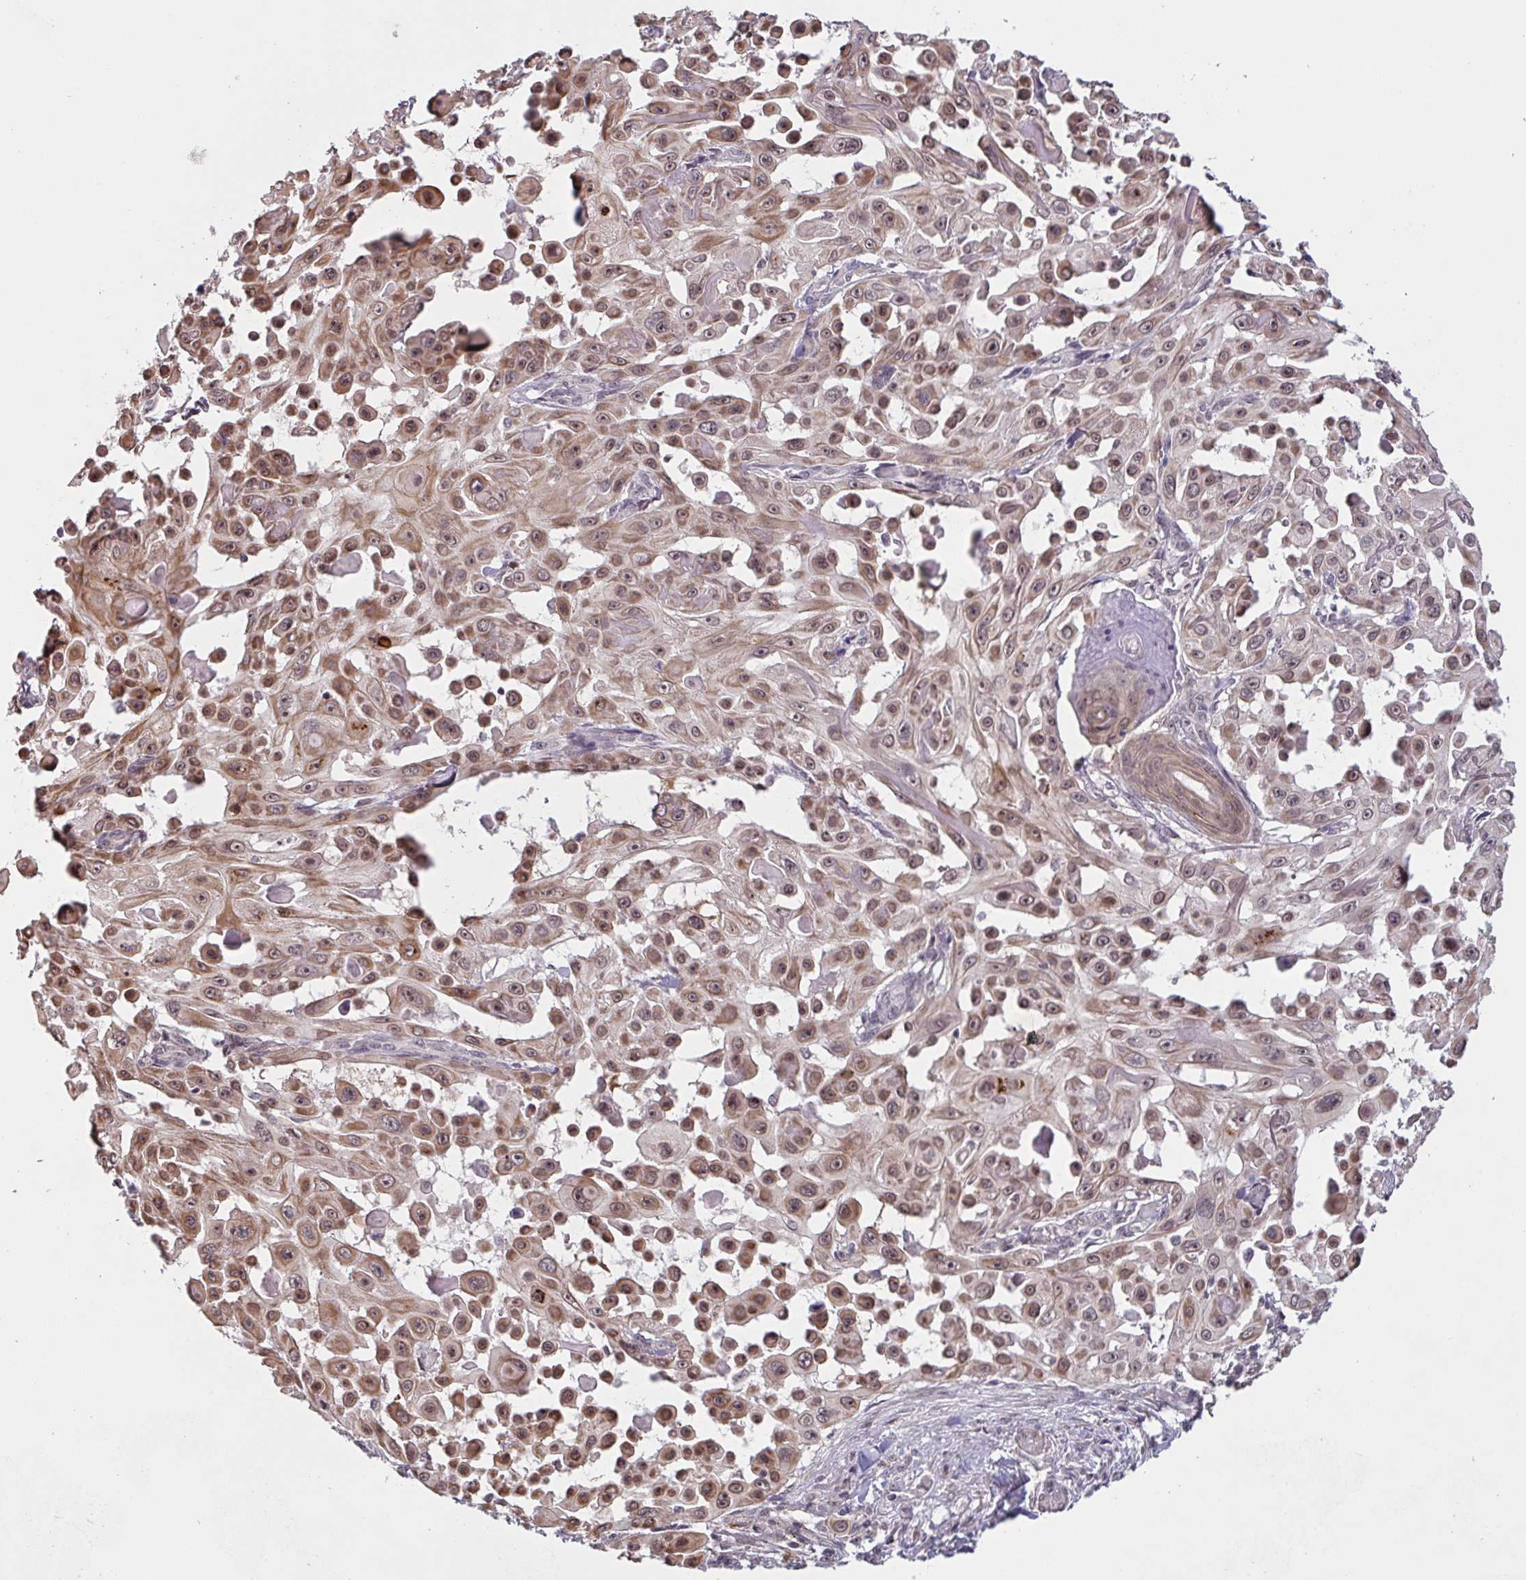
{"staining": {"intensity": "moderate", "quantity": ">75%", "location": "cytoplasmic/membranous,nuclear"}, "tissue": "skin cancer", "cell_type": "Tumor cells", "image_type": "cancer", "snomed": [{"axis": "morphology", "description": "Squamous cell carcinoma, NOS"}, {"axis": "topography", "description": "Skin"}], "caption": "A brown stain highlights moderate cytoplasmic/membranous and nuclear expression of a protein in skin cancer tumor cells. Nuclei are stained in blue.", "gene": "NLRP13", "patient": {"sex": "male", "age": 91}}